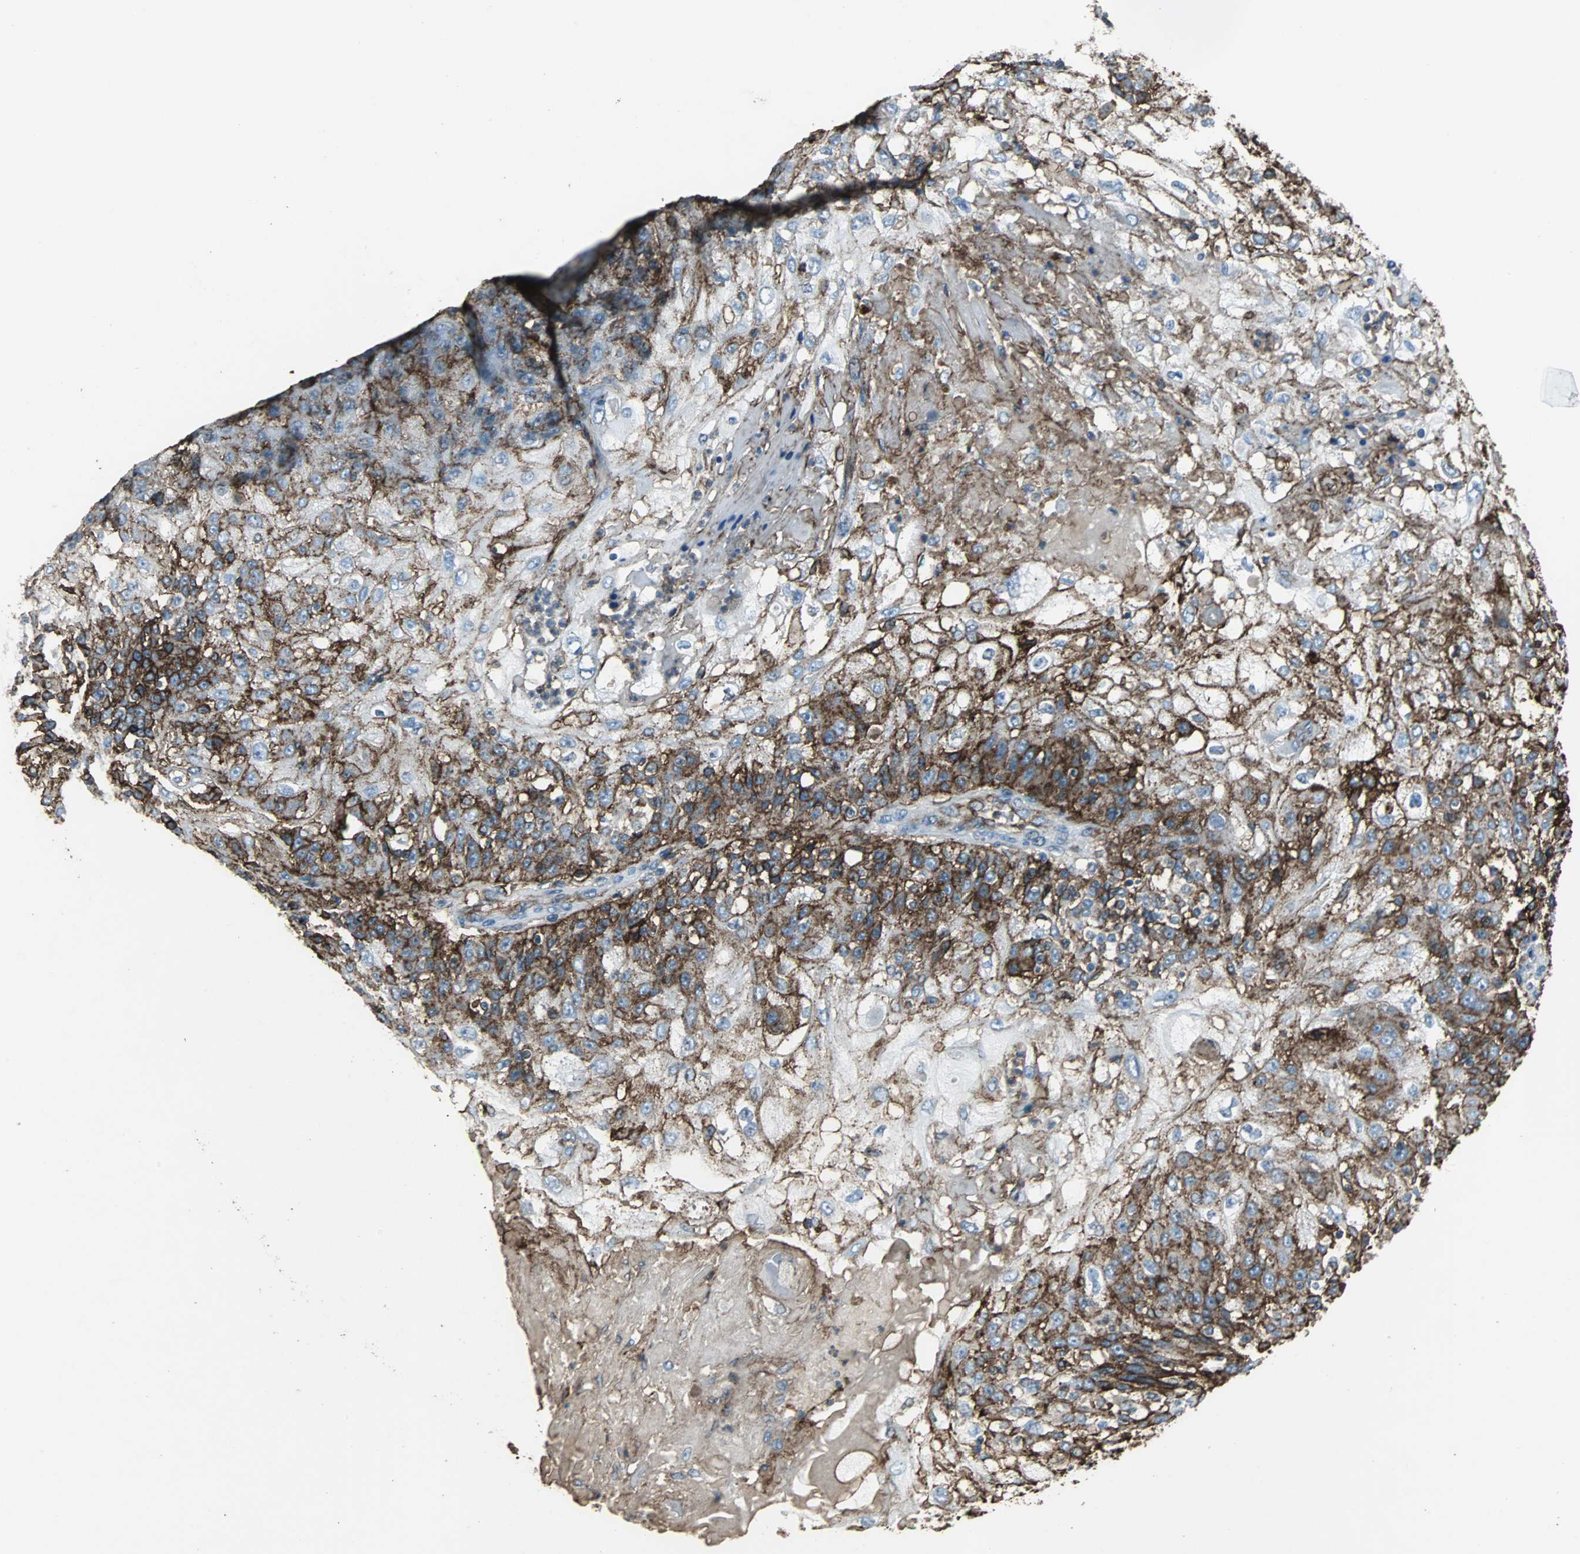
{"staining": {"intensity": "moderate", "quantity": ">75%", "location": "cytoplasmic/membranous"}, "tissue": "skin cancer", "cell_type": "Tumor cells", "image_type": "cancer", "snomed": [{"axis": "morphology", "description": "Normal tissue, NOS"}, {"axis": "morphology", "description": "Squamous cell carcinoma, NOS"}, {"axis": "topography", "description": "Skin"}], "caption": "Skin cancer stained for a protein (brown) demonstrates moderate cytoplasmic/membranous positive staining in about >75% of tumor cells.", "gene": "F11R", "patient": {"sex": "female", "age": 83}}